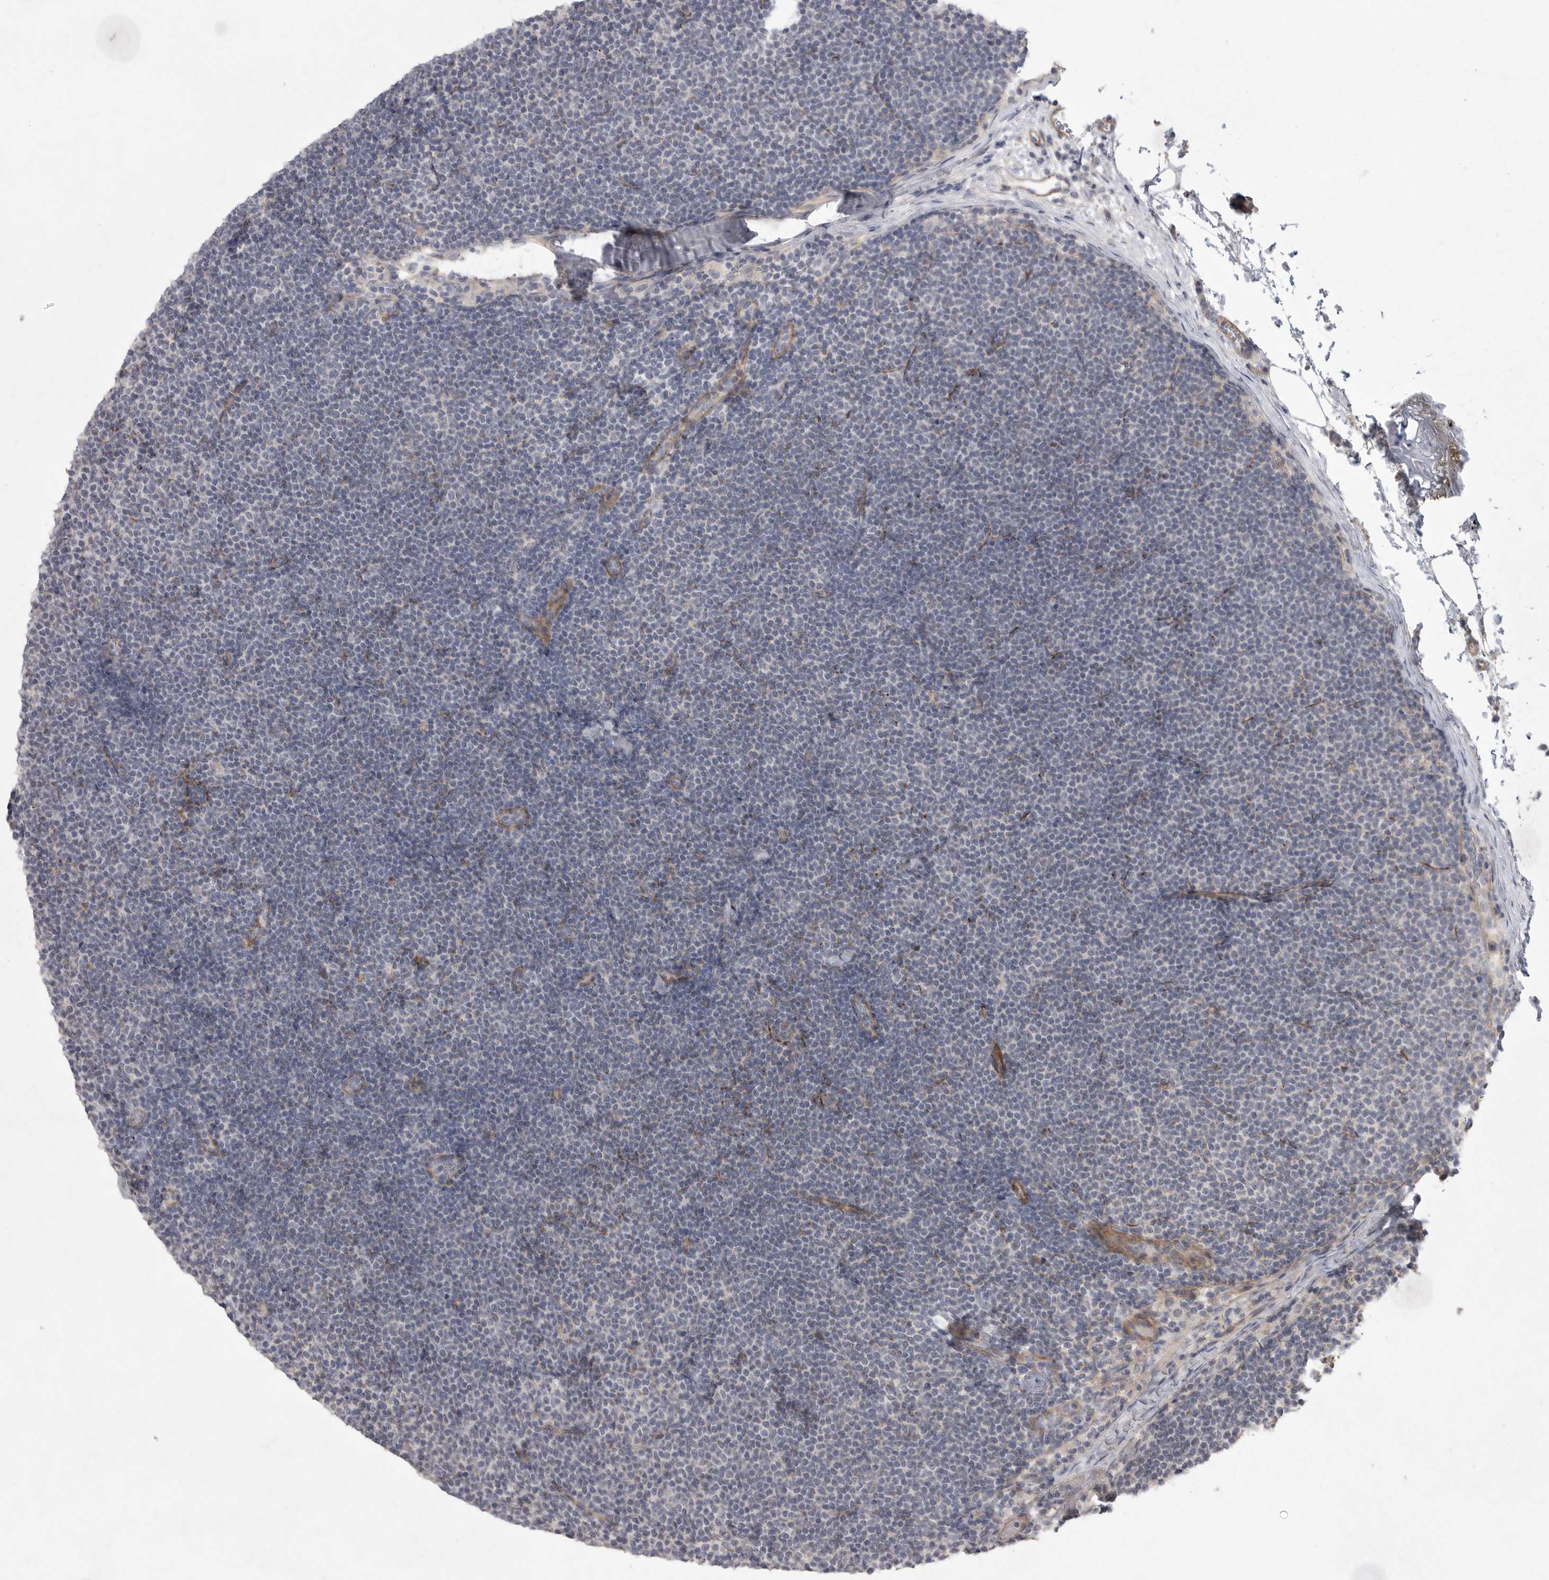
{"staining": {"intensity": "negative", "quantity": "none", "location": "none"}, "tissue": "lymphoma", "cell_type": "Tumor cells", "image_type": "cancer", "snomed": [{"axis": "morphology", "description": "Malignant lymphoma, non-Hodgkin's type, Low grade"}, {"axis": "topography", "description": "Lymph node"}], "caption": "High magnification brightfield microscopy of lymphoma stained with DAB (brown) and counterstained with hematoxylin (blue): tumor cells show no significant positivity.", "gene": "VANGL2", "patient": {"sex": "female", "age": 53}}